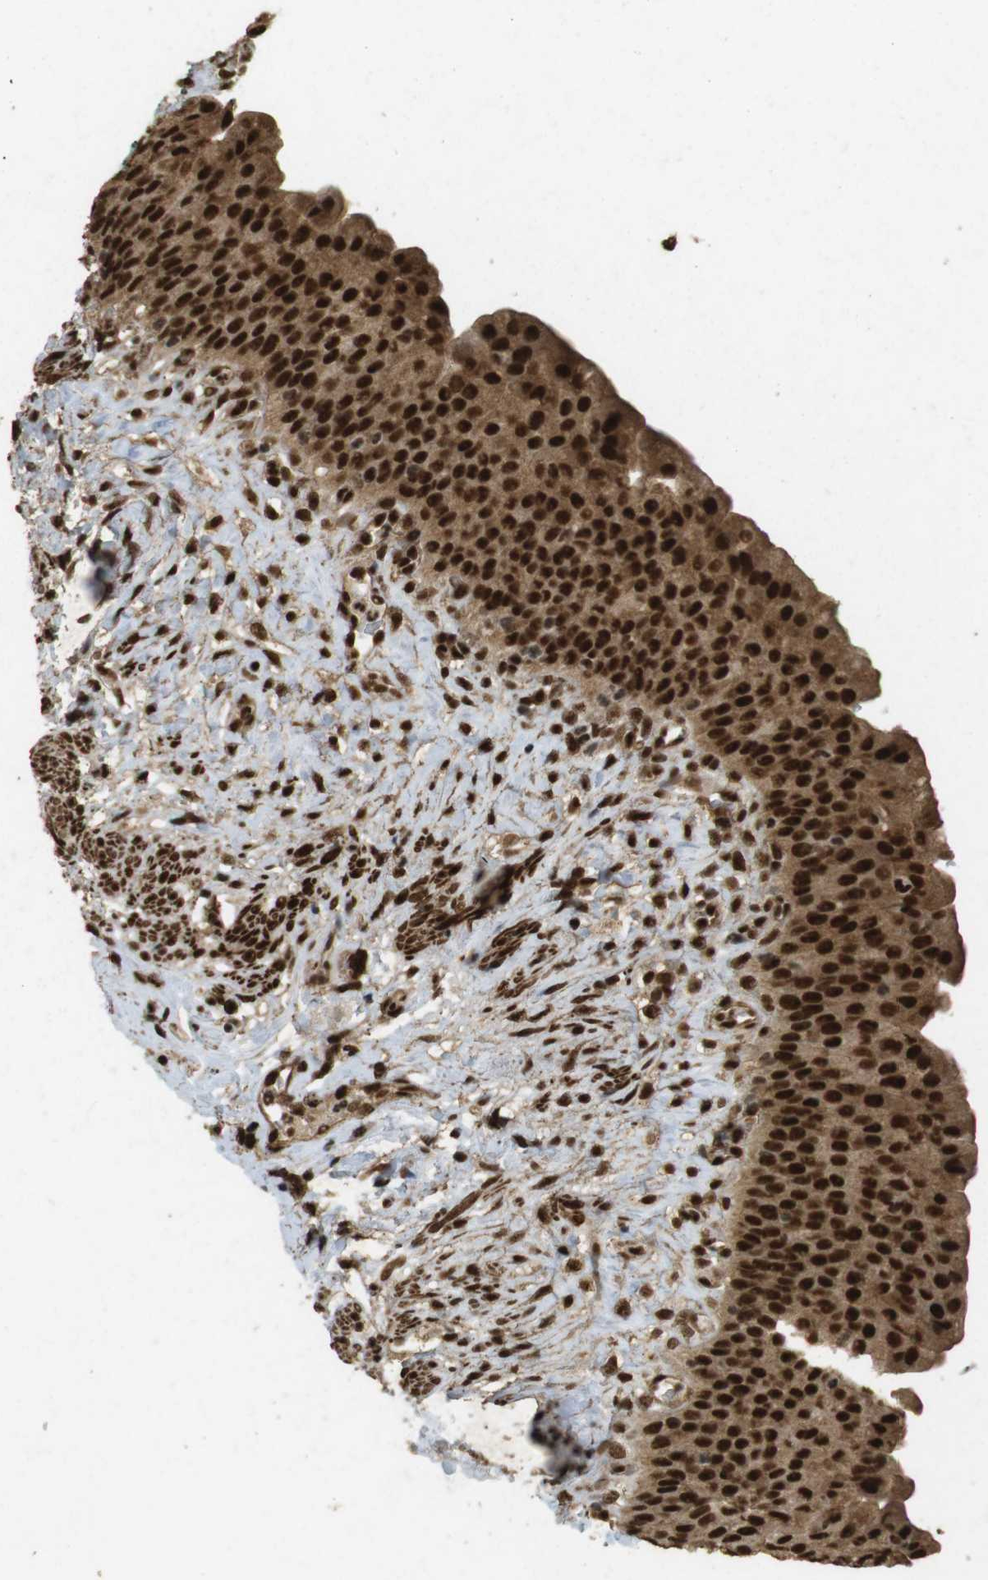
{"staining": {"intensity": "strong", "quantity": ">75%", "location": "cytoplasmic/membranous,nuclear"}, "tissue": "urinary bladder", "cell_type": "Urothelial cells", "image_type": "normal", "snomed": [{"axis": "morphology", "description": "Normal tissue, NOS"}, {"axis": "topography", "description": "Urinary bladder"}], "caption": "Immunohistochemistry (IHC) histopathology image of benign urinary bladder: urinary bladder stained using immunohistochemistry (IHC) demonstrates high levels of strong protein expression localized specifically in the cytoplasmic/membranous,nuclear of urothelial cells, appearing as a cytoplasmic/membranous,nuclear brown color.", "gene": "GATA4", "patient": {"sex": "female", "age": 79}}